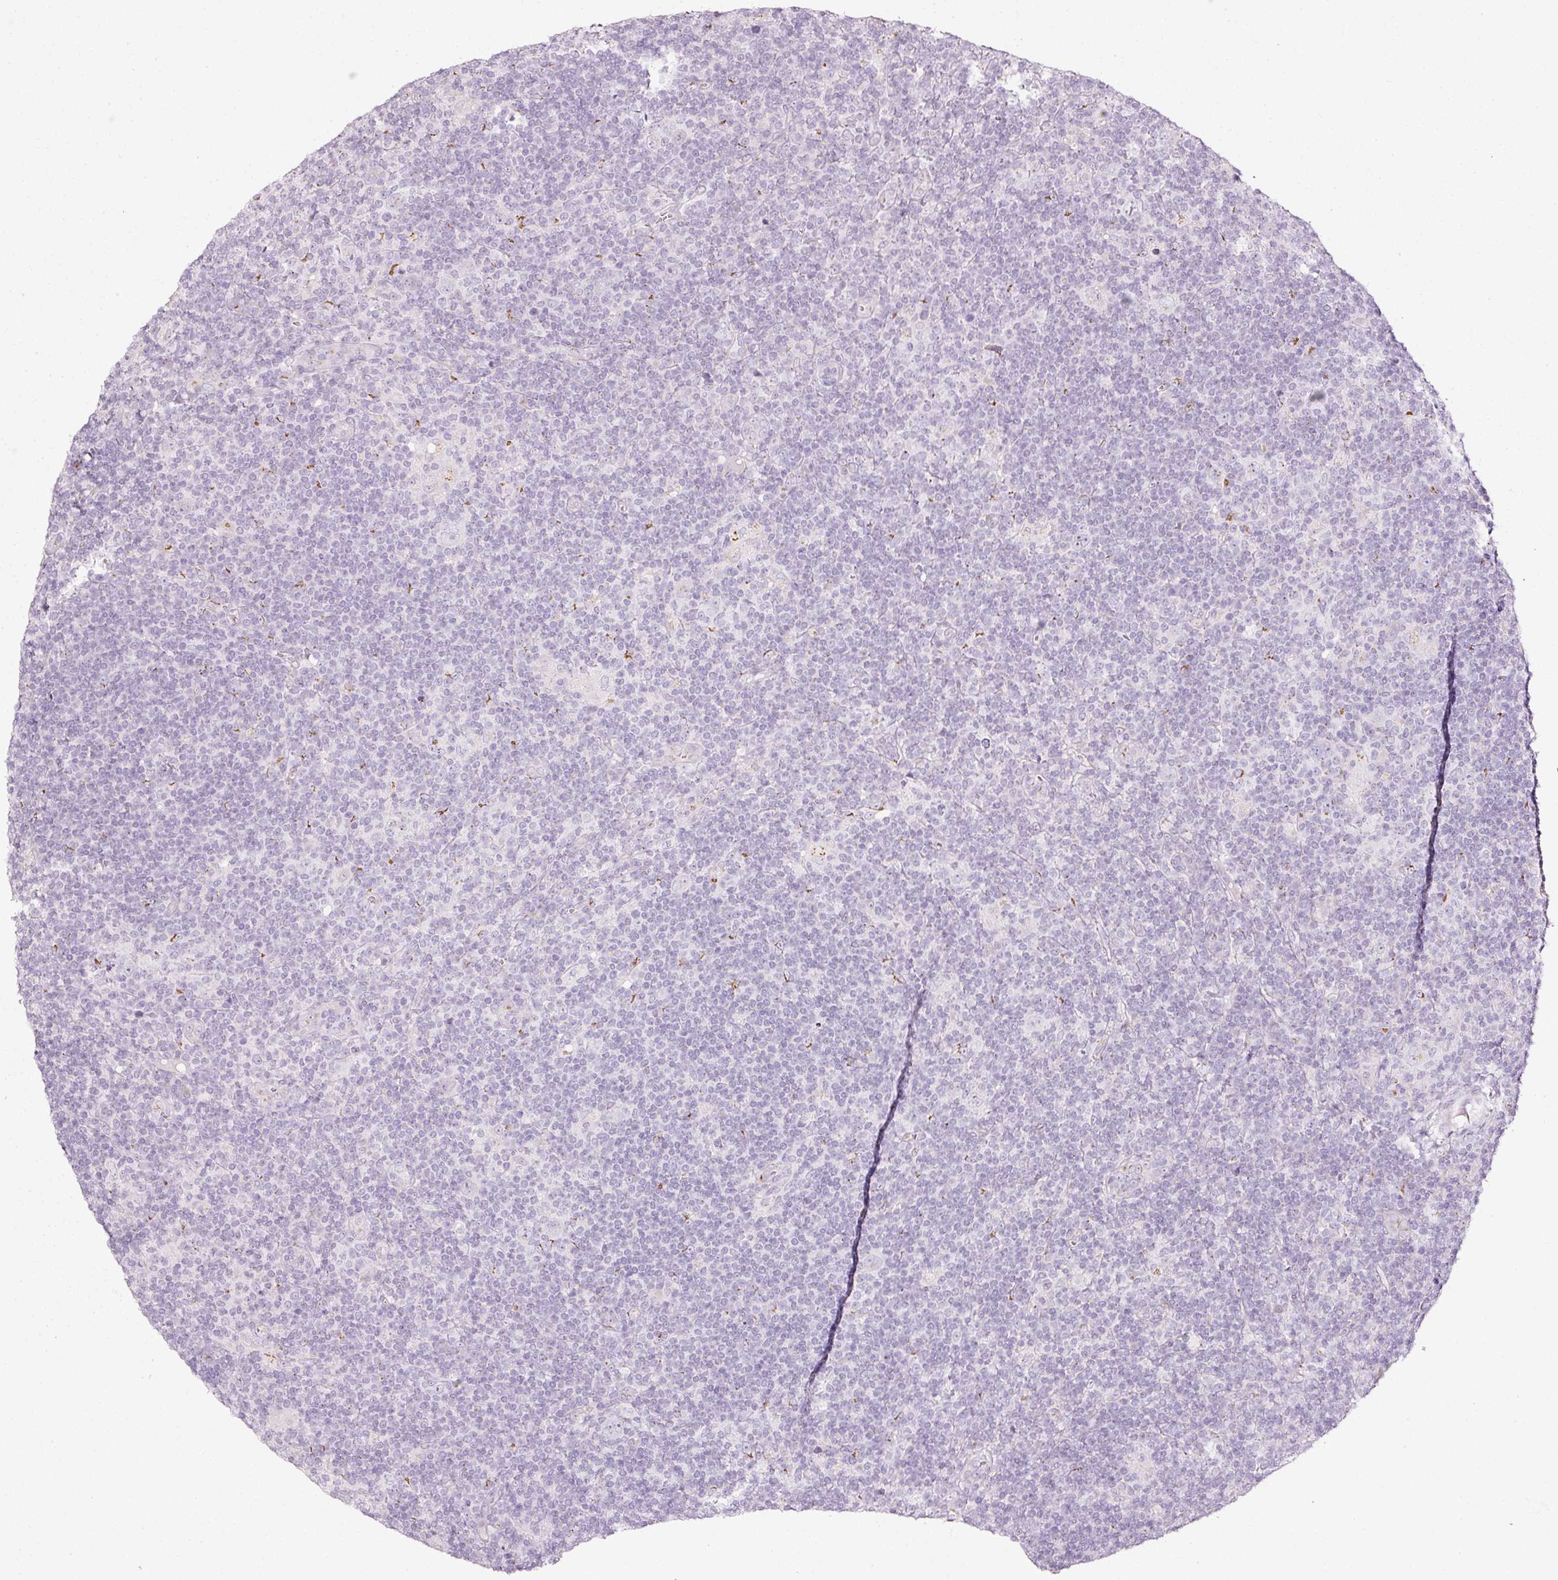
{"staining": {"intensity": "negative", "quantity": "none", "location": "none"}, "tissue": "lymphoma", "cell_type": "Tumor cells", "image_type": "cancer", "snomed": [{"axis": "morphology", "description": "Hodgkin's disease, NOS"}, {"axis": "topography", "description": "Lymph node"}], "caption": "Protein analysis of Hodgkin's disease demonstrates no significant staining in tumor cells. Brightfield microscopy of immunohistochemistry (IHC) stained with DAB (brown) and hematoxylin (blue), captured at high magnification.", "gene": "SDF4", "patient": {"sex": "female", "age": 57}}